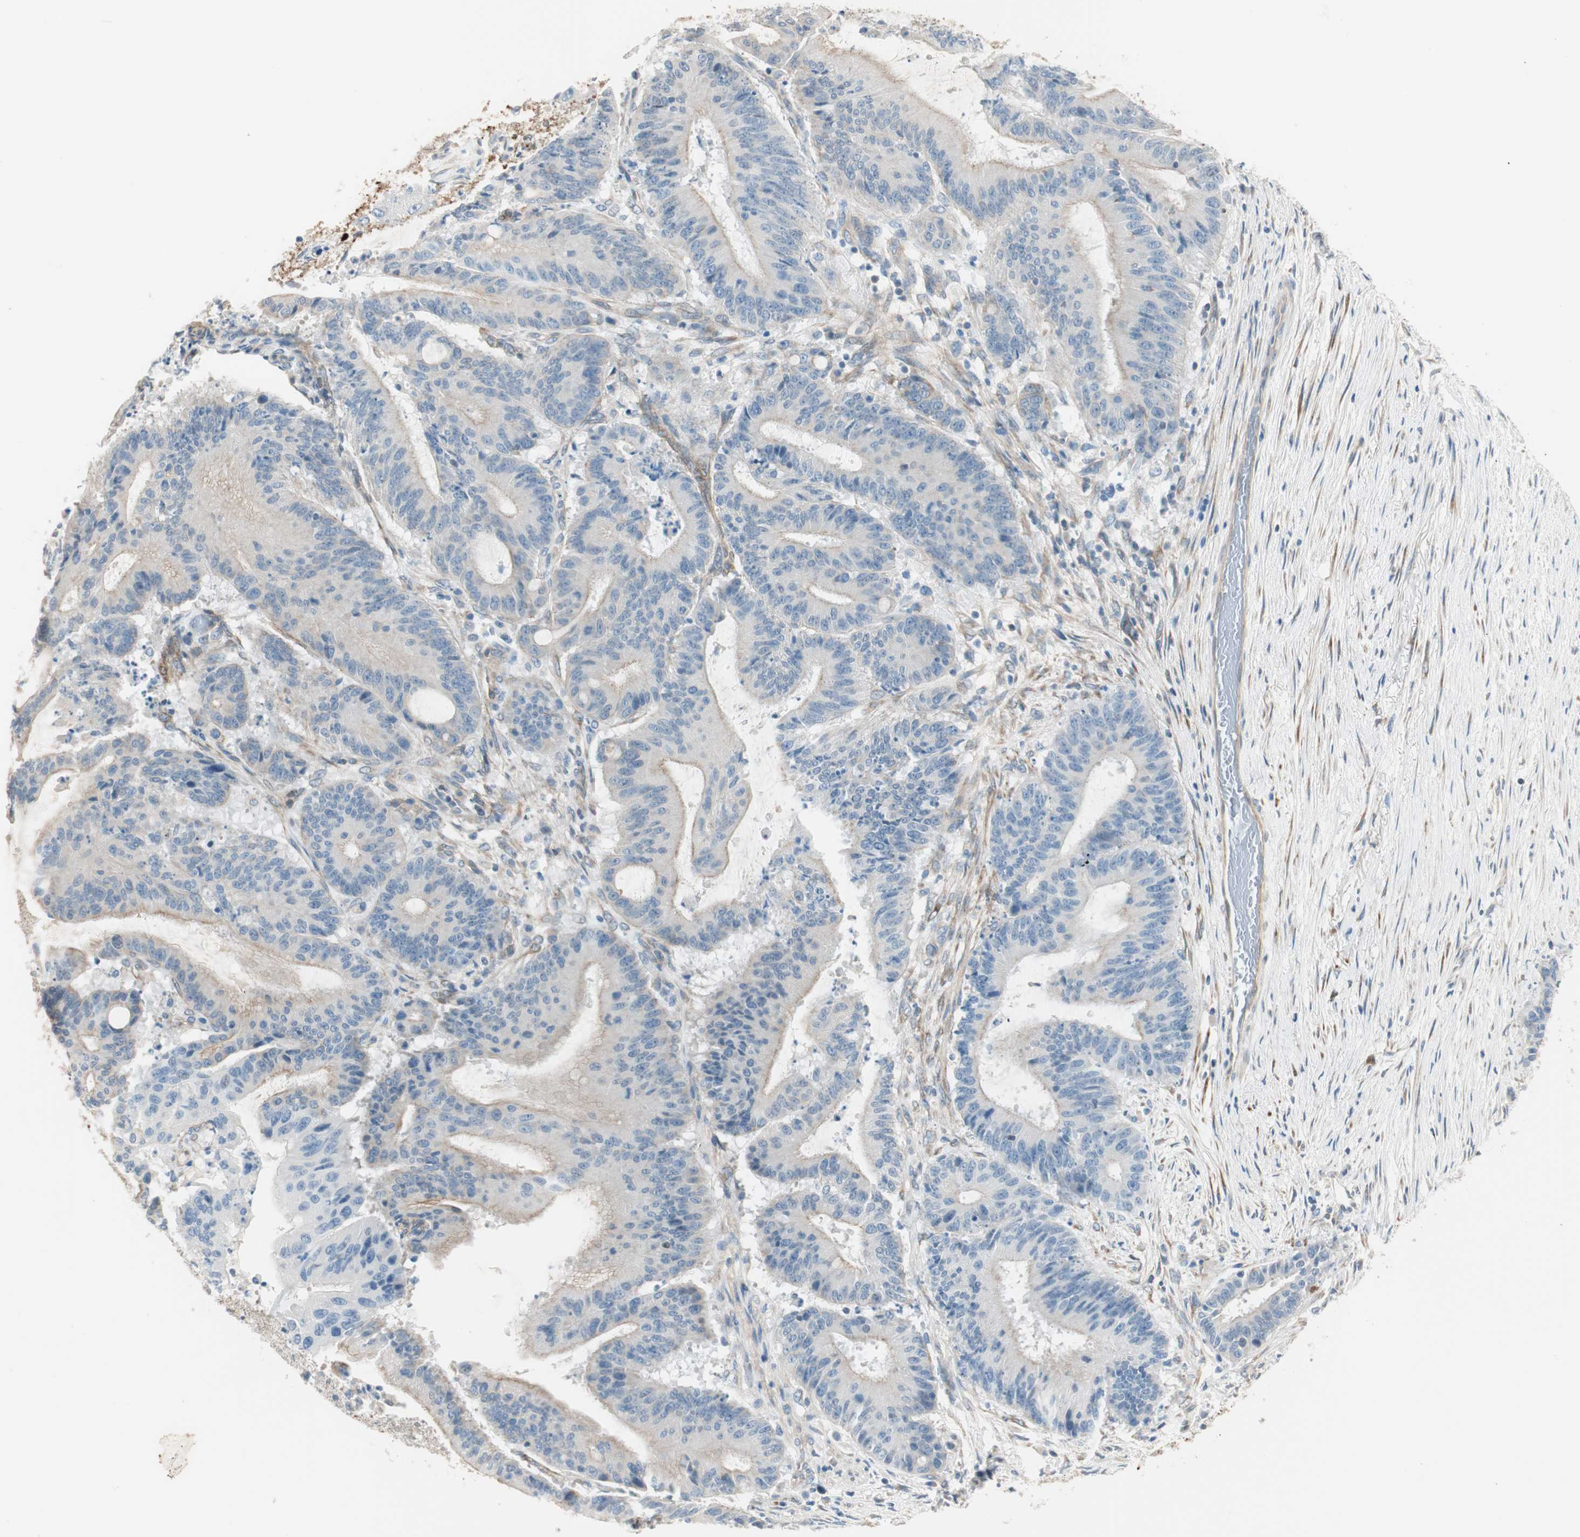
{"staining": {"intensity": "negative", "quantity": "none", "location": "none"}, "tissue": "liver cancer", "cell_type": "Tumor cells", "image_type": "cancer", "snomed": [{"axis": "morphology", "description": "Cholangiocarcinoma"}, {"axis": "topography", "description": "Liver"}], "caption": "This is an immunohistochemistry micrograph of liver cholangiocarcinoma. There is no positivity in tumor cells.", "gene": "CDK3", "patient": {"sex": "female", "age": 73}}